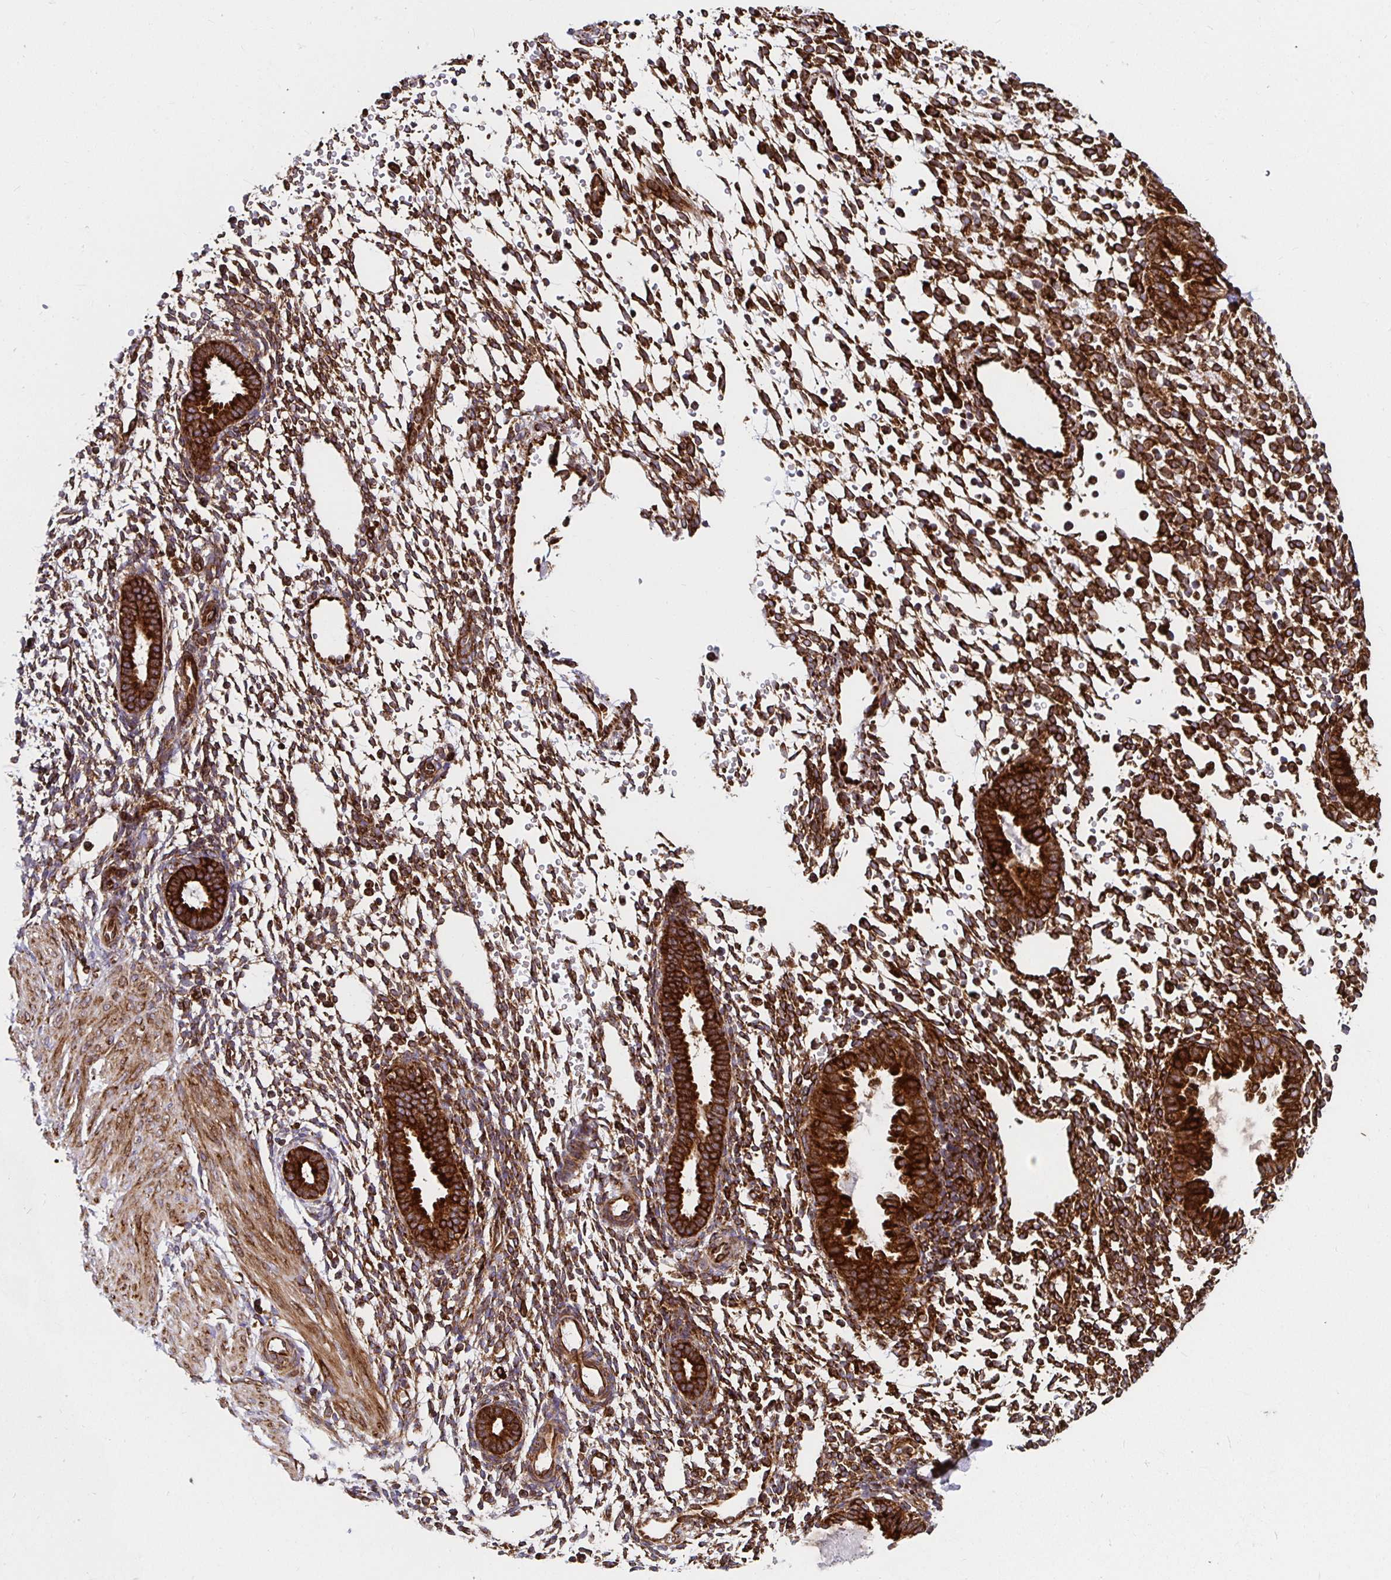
{"staining": {"intensity": "strong", "quantity": ">75%", "location": "cytoplasmic/membranous"}, "tissue": "endometrium", "cell_type": "Cells in endometrial stroma", "image_type": "normal", "snomed": [{"axis": "morphology", "description": "Normal tissue, NOS"}, {"axis": "topography", "description": "Endometrium"}], "caption": "Strong cytoplasmic/membranous positivity is identified in about >75% of cells in endometrial stroma in normal endometrium.", "gene": "SMYD3", "patient": {"sex": "female", "age": 36}}